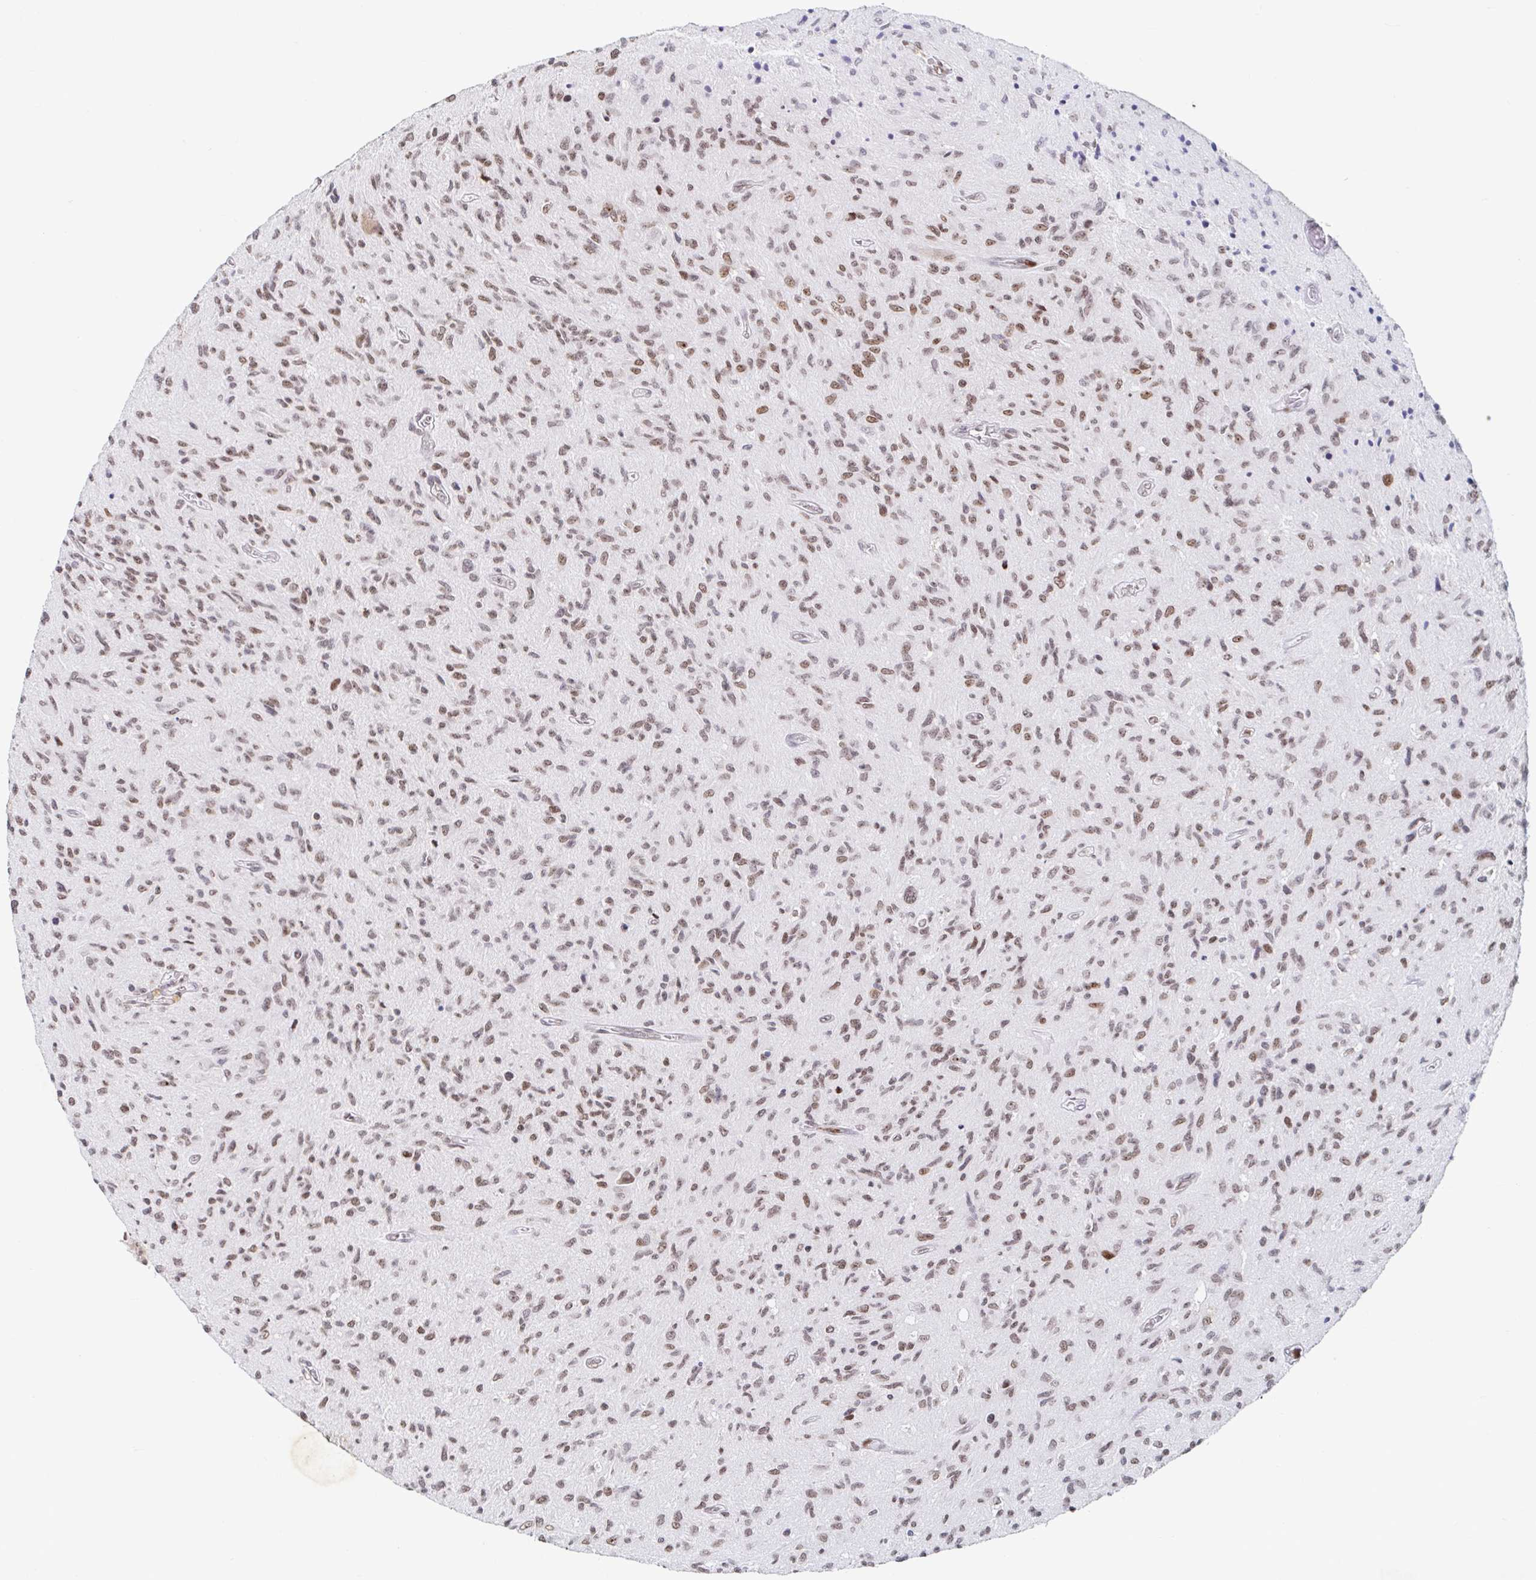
{"staining": {"intensity": "moderate", "quantity": "25%-75%", "location": "nuclear"}, "tissue": "glioma", "cell_type": "Tumor cells", "image_type": "cancer", "snomed": [{"axis": "morphology", "description": "Glioma, malignant, High grade"}, {"axis": "topography", "description": "Brain"}], "caption": "A brown stain highlights moderate nuclear positivity of a protein in malignant glioma (high-grade) tumor cells.", "gene": "C19orf53", "patient": {"sex": "male", "age": 54}}